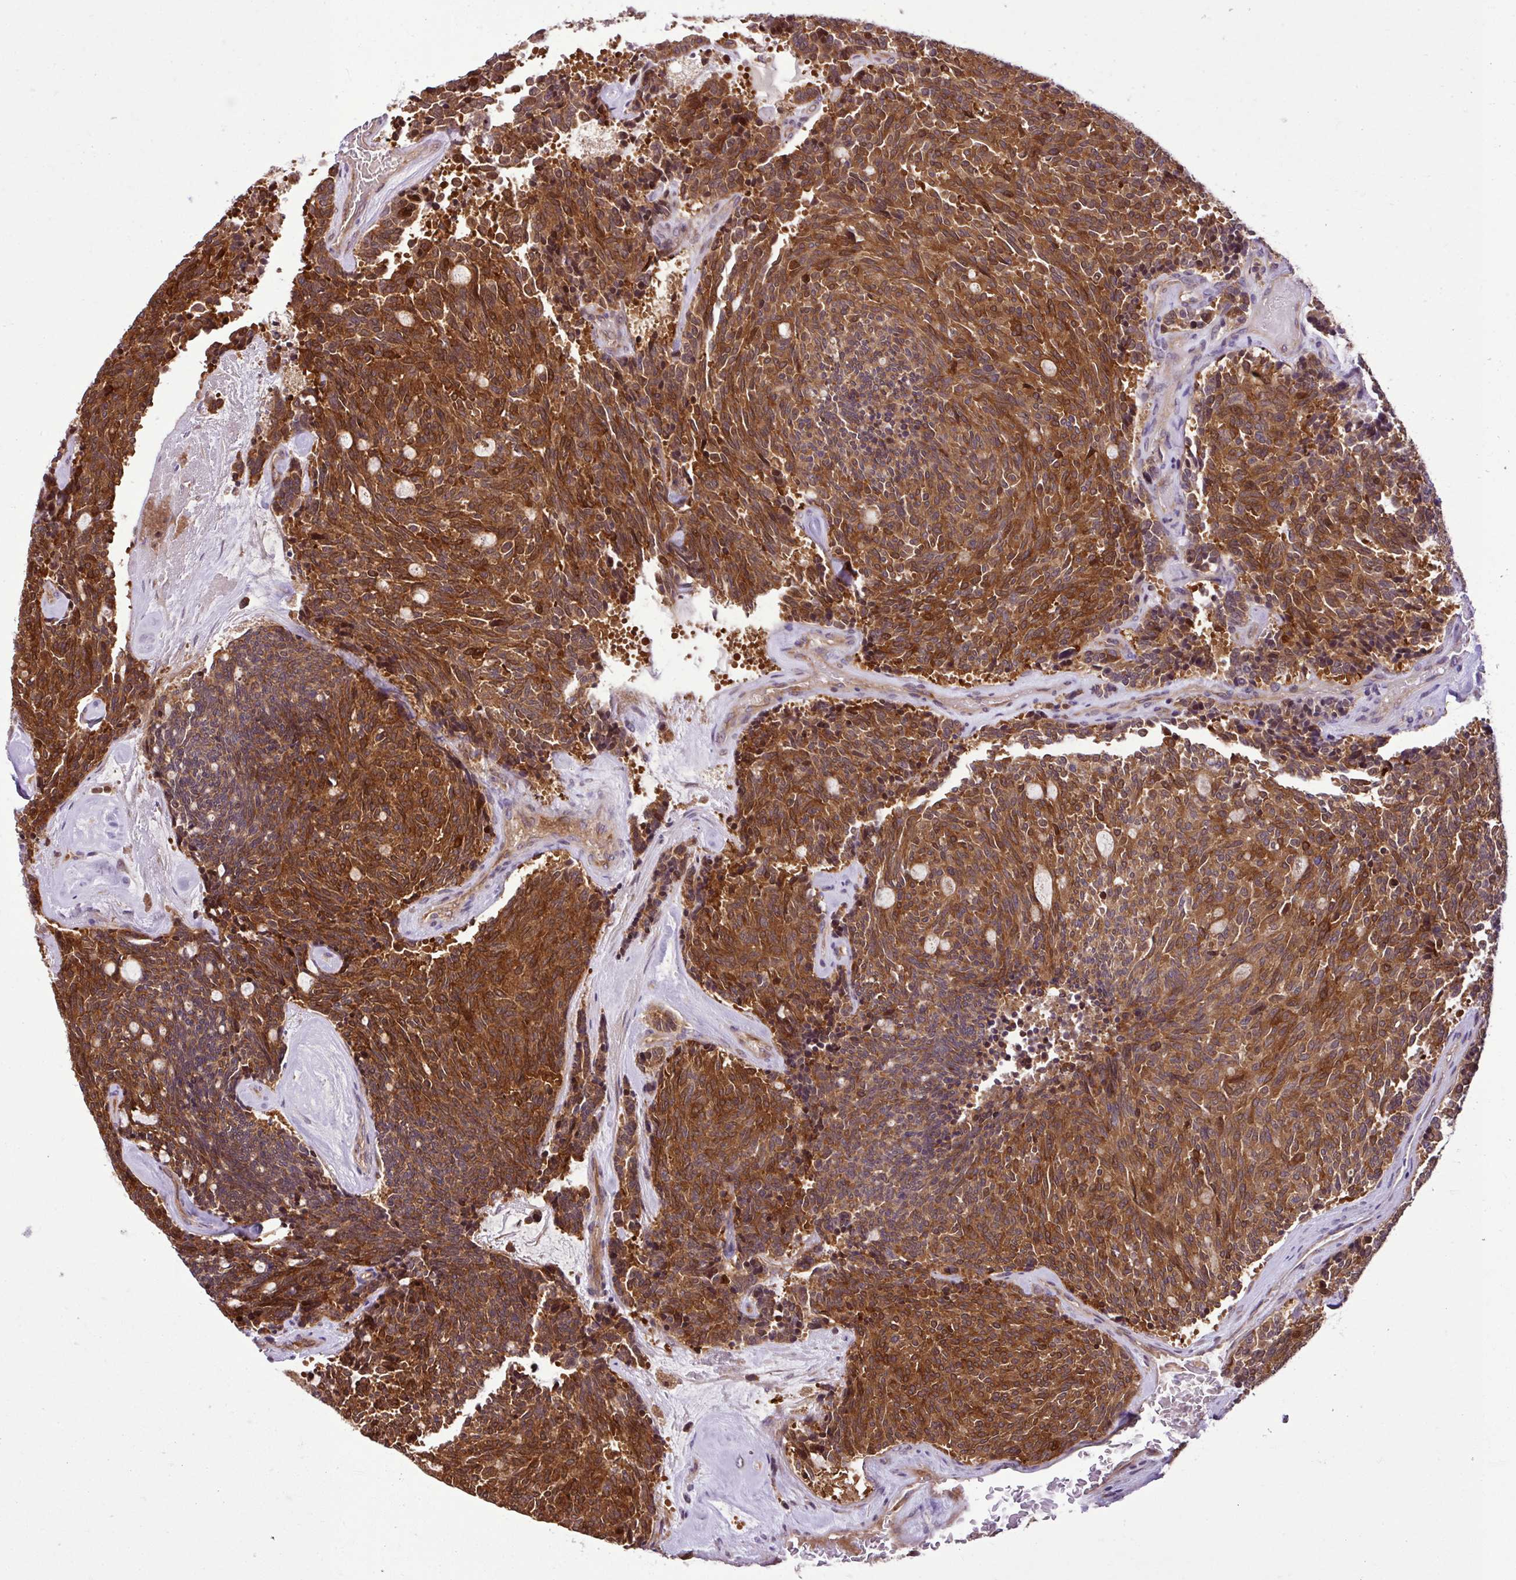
{"staining": {"intensity": "moderate", "quantity": ">75%", "location": "cytoplasmic/membranous"}, "tissue": "carcinoid", "cell_type": "Tumor cells", "image_type": "cancer", "snomed": [{"axis": "morphology", "description": "Carcinoid, malignant, NOS"}, {"axis": "topography", "description": "Pancreas"}], "caption": "This histopathology image exhibits immunohistochemistry staining of carcinoid (malignant), with medium moderate cytoplasmic/membranous expression in approximately >75% of tumor cells.", "gene": "DLGAP4", "patient": {"sex": "female", "age": 54}}